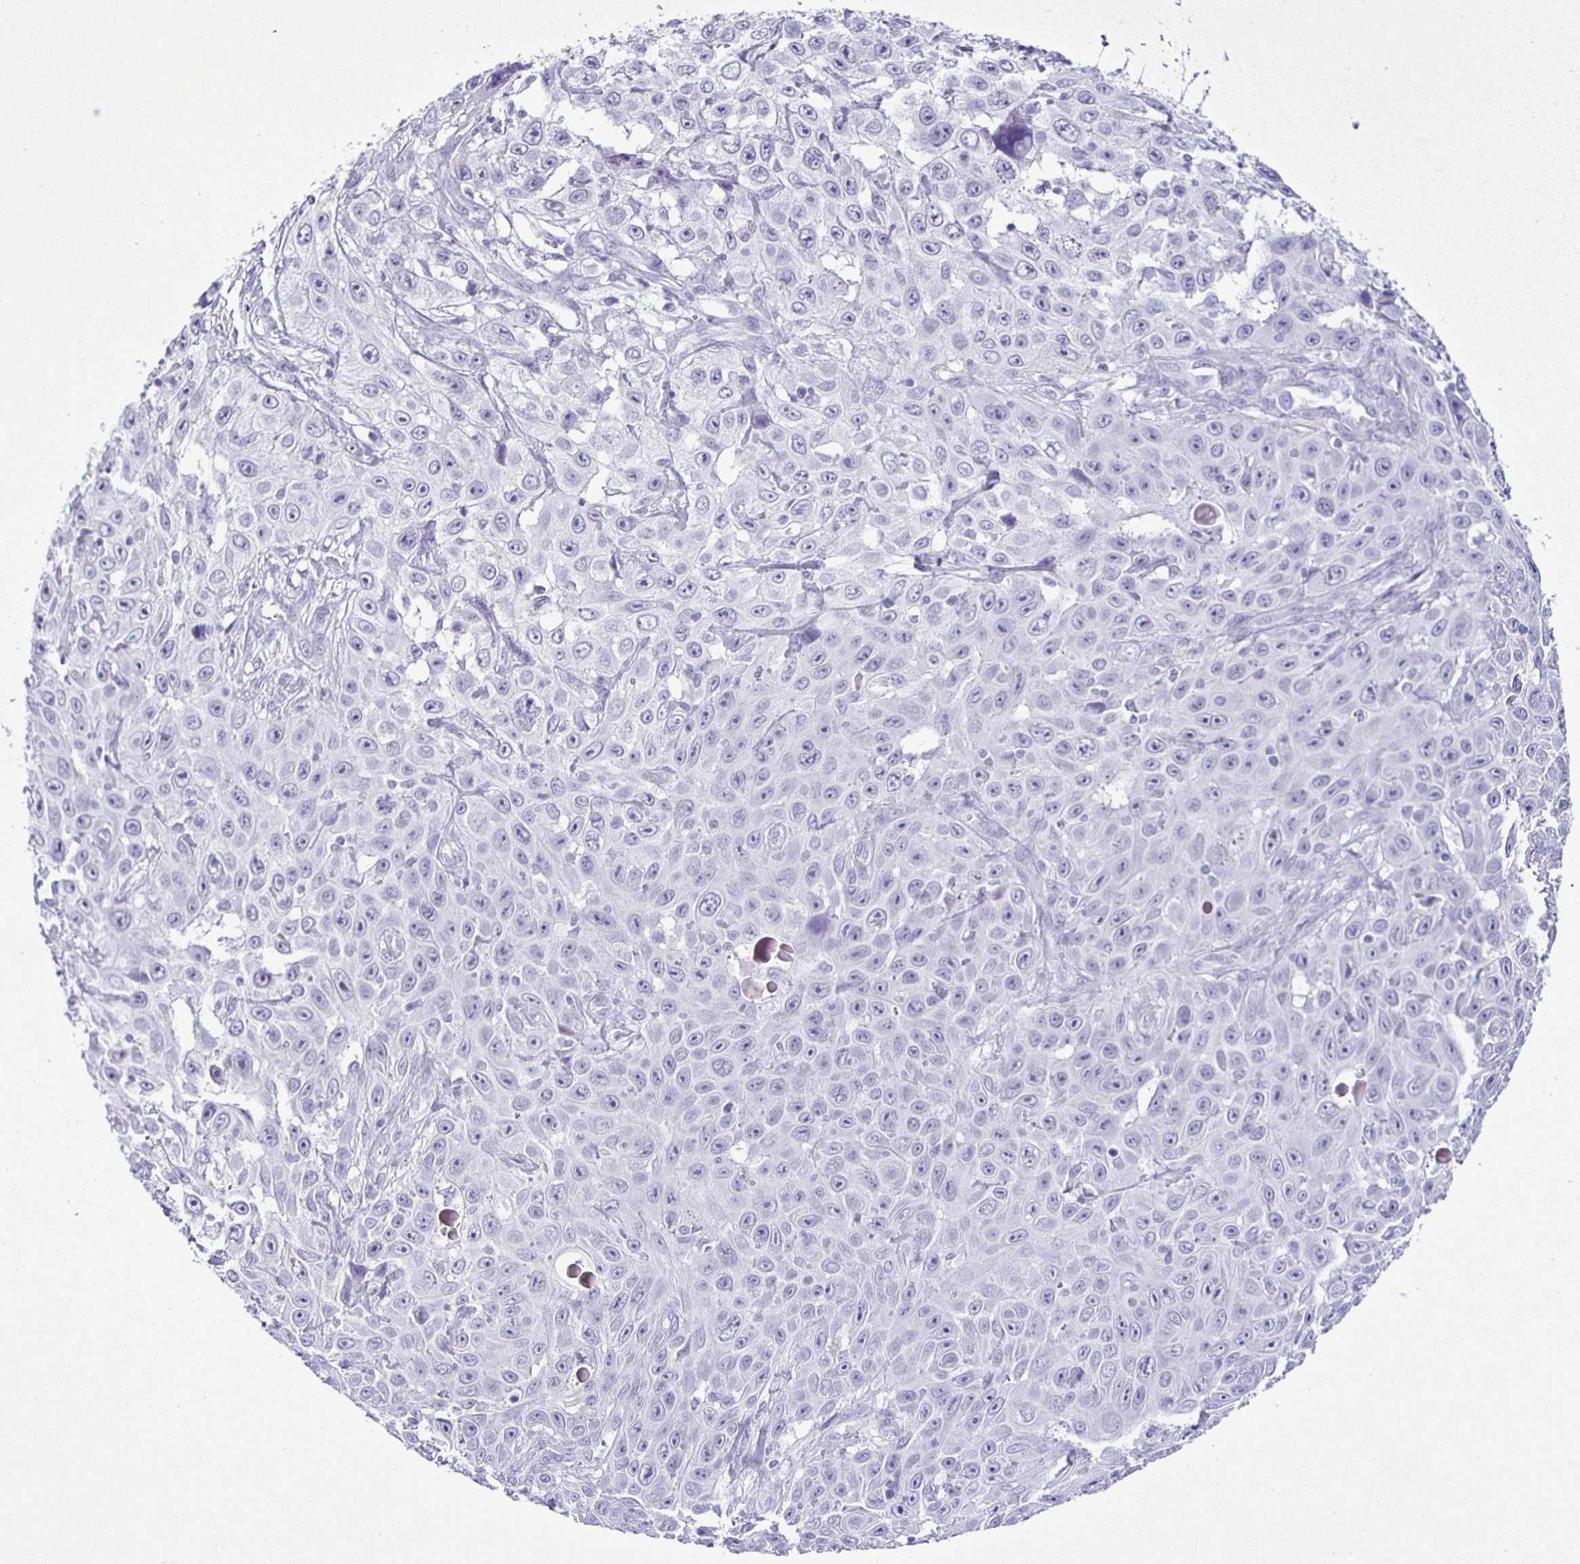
{"staining": {"intensity": "negative", "quantity": "none", "location": "none"}, "tissue": "skin cancer", "cell_type": "Tumor cells", "image_type": "cancer", "snomed": [{"axis": "morphology", "description": "Squamous cell carcinoma, NOS"}, {"axis": "topography", "description": "Skin"}], "caption": "DAB (3,3'-diaminobenzidine) immunohistochemical staining of squamous cell carcinoma (skin) shows no significant positivity in tumor cells. Nuclei are stained in blue.", "gene": "EZHIP", "patient": {"sex": "male", "age": 82}}